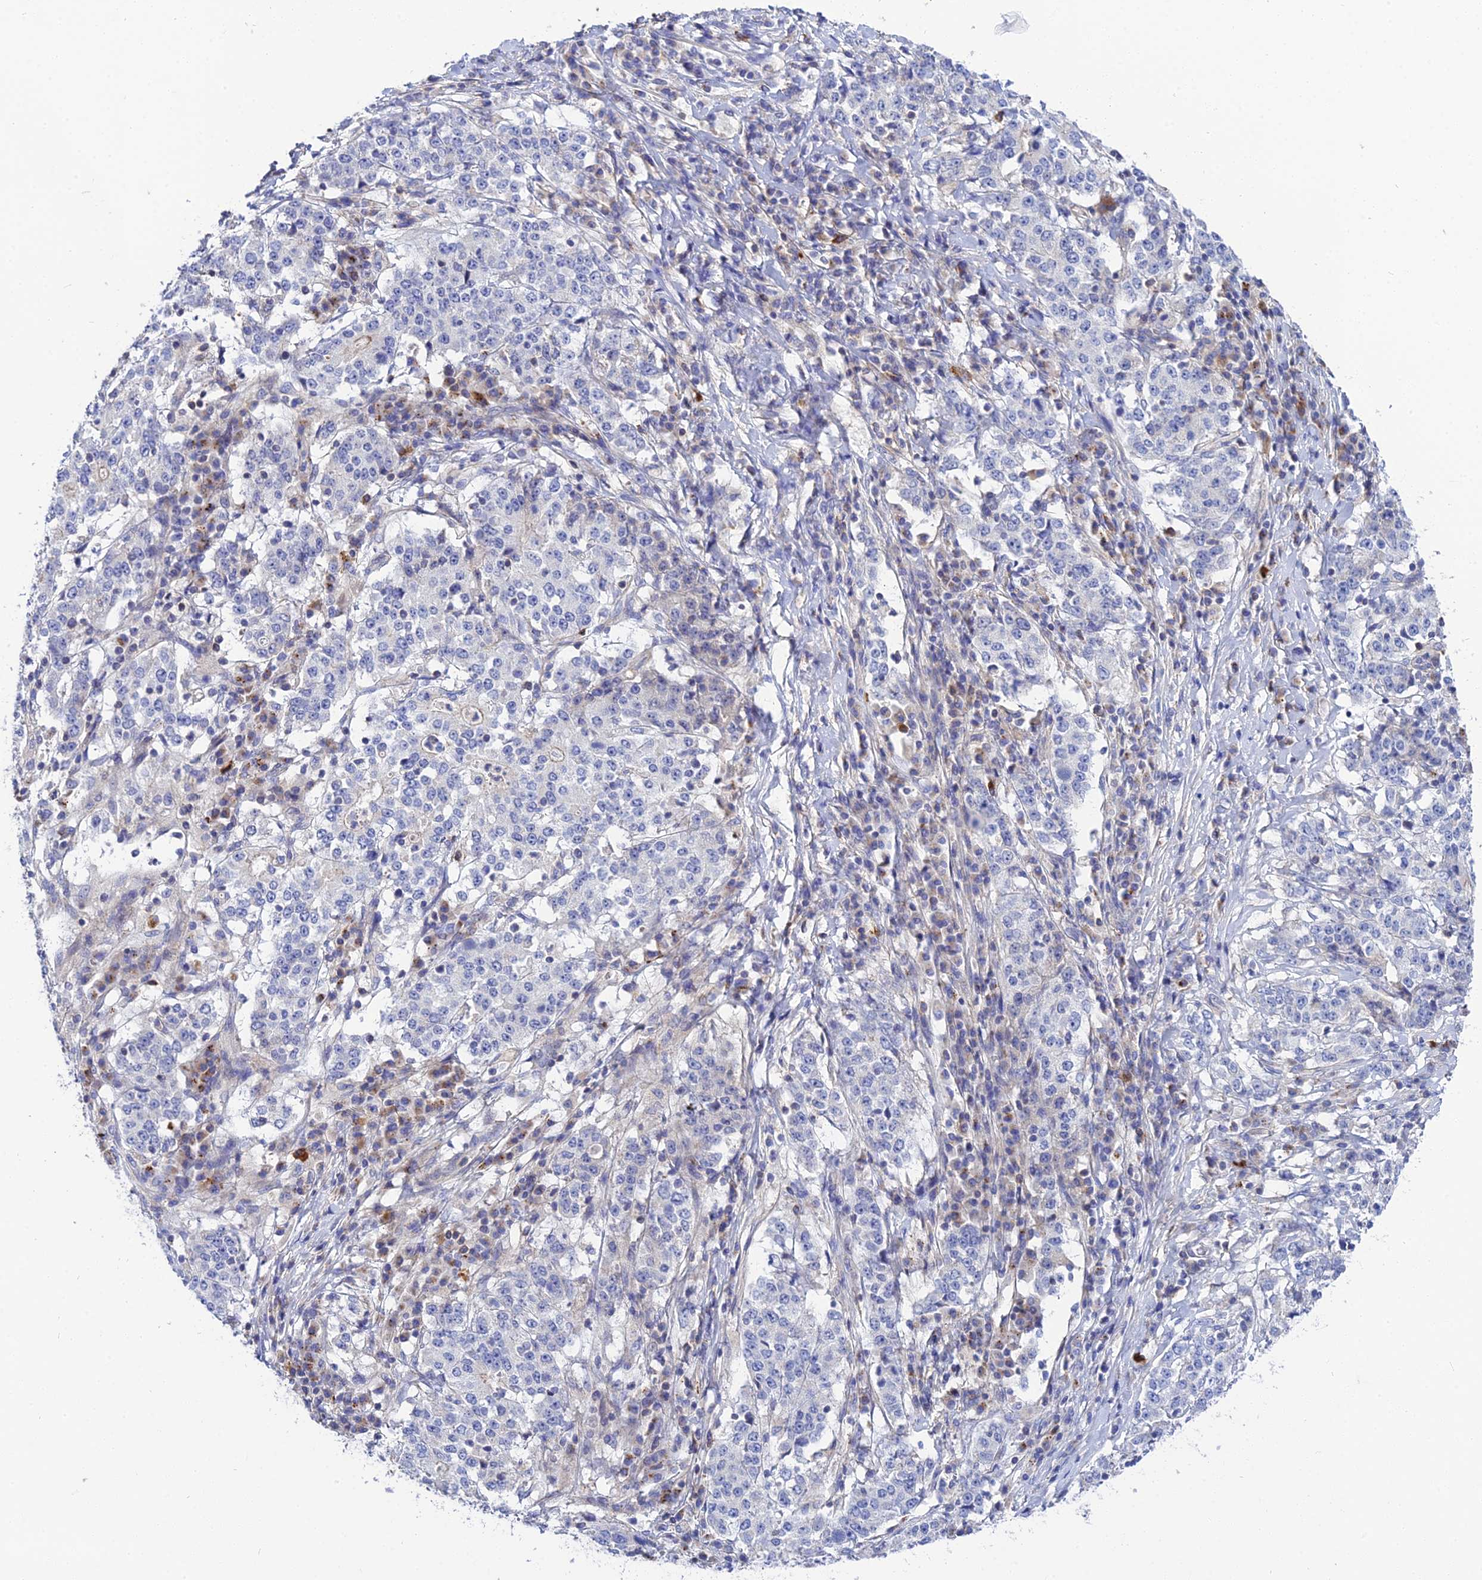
{"staining": {"intensity": "negative", "quantity": "none", "location": "none"}, "tissue": "stomach cancer", "cell_type": "Tumor cells", "image_type": "cancer", "snomed": [{"axis": "morphology", "description": "Adenocarcinoma, NOS"}, {"axis": "topography", "description": "Stomach"}], "caption": "This is an IHC photomicrograph of human stomach cancer. There is no positivity in tumor cells.", "gene": "APOBEC3H", "patient": {"sex": "male", "age": 59}}